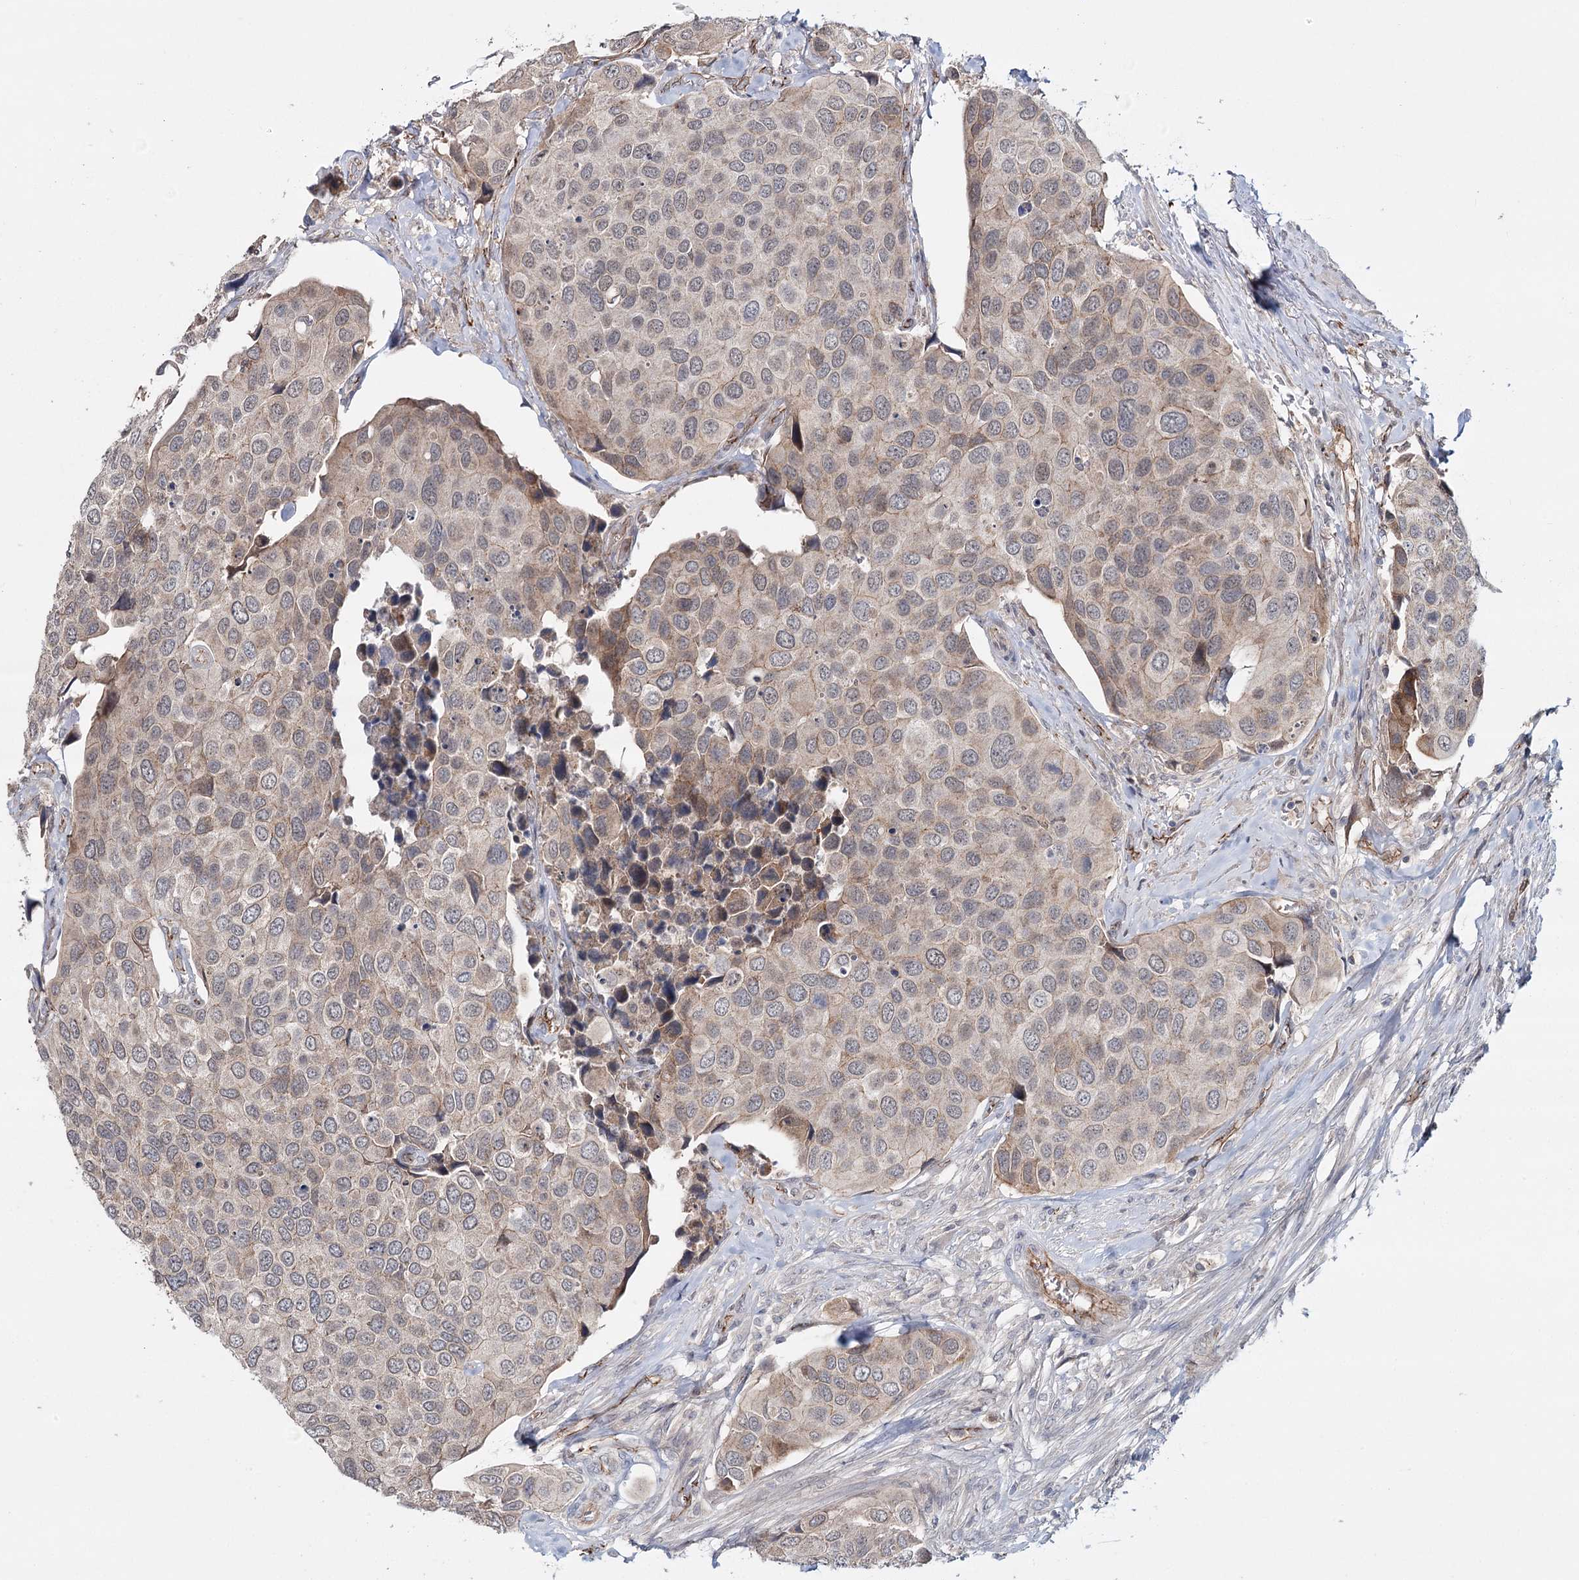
{"staining": {"intensity": "weak", "quantity": "25%-75%", "location": "cytoplasmic/membranous"}, "tissue": "urothelial cancer", "cell_type": "Tumor cells", "image_type": "cancer", "snomed": [{"axis": "morphology", "description": "Urothelial carcinoma, High grade"}, {"axis": "topography", "description": "Urinary bladder"}], "caption": "A photomicrograph showing weak cytoplasmic/membranous expression in approximately 25%-75% of tumor cells in urothelial cancer, as visualized by brown immunohistochemical staining.", "gene": "PKP4", "patient": {"sex": "male", "age": 74}}